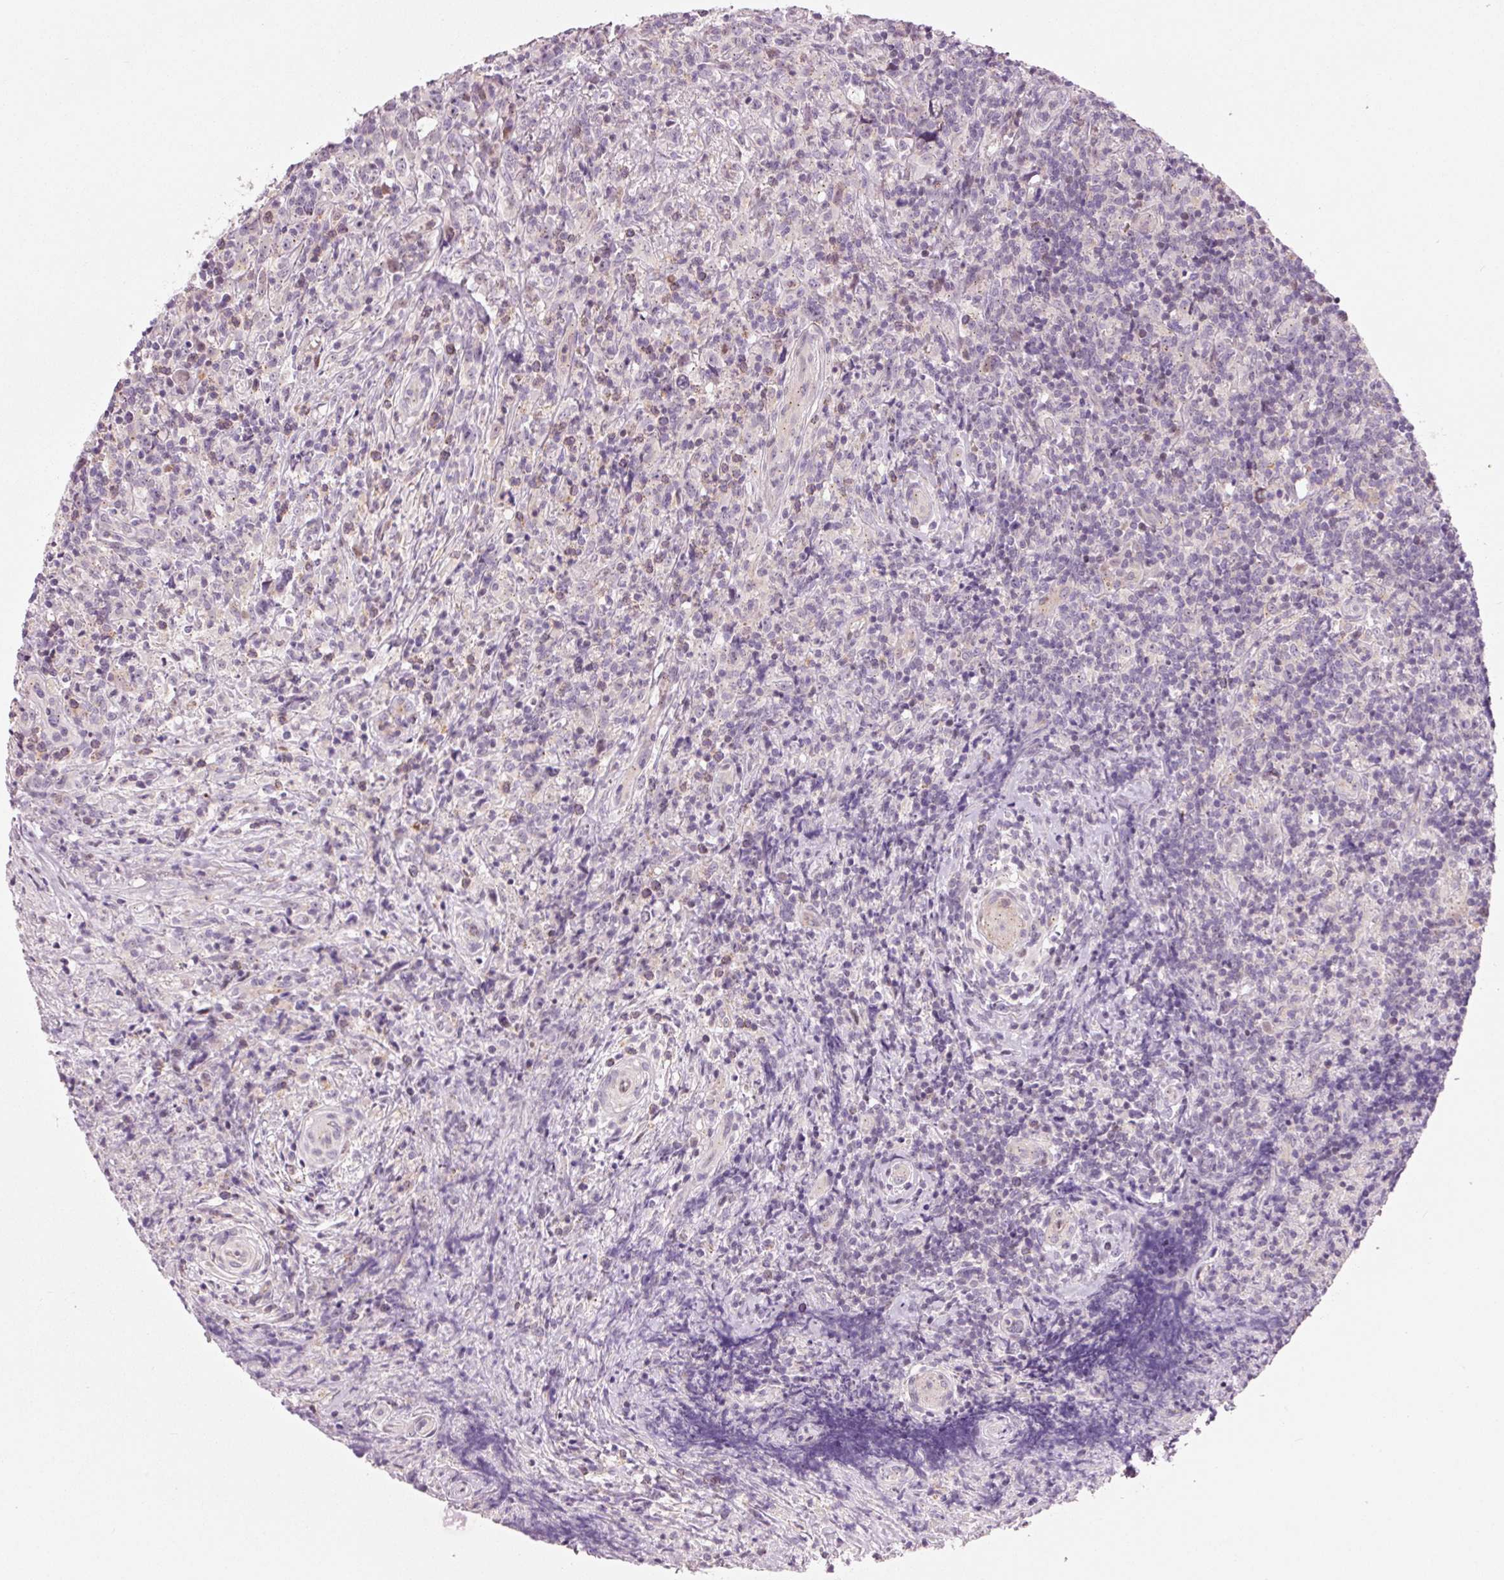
{"staining": {"intensity": "negative", "quantity": "none", "location": "none"}, "tissue": "lymphoma", "cell_type": "Tumor cells", "image_type": "cancer", "snomed": [{"axis": "morphology", "description": "Hodgkin's disease, NOS"}, {"axis": "topography", "description": "Lymph node"}], "caption": "Tumor cells show no significant protein staining in lymphoma. (DAB (3,3'-diaminobenzidine) immunohistochemistry, high magnification).", "gene": "DAPP1", "patient": {"sex": "female", "age": 18}}